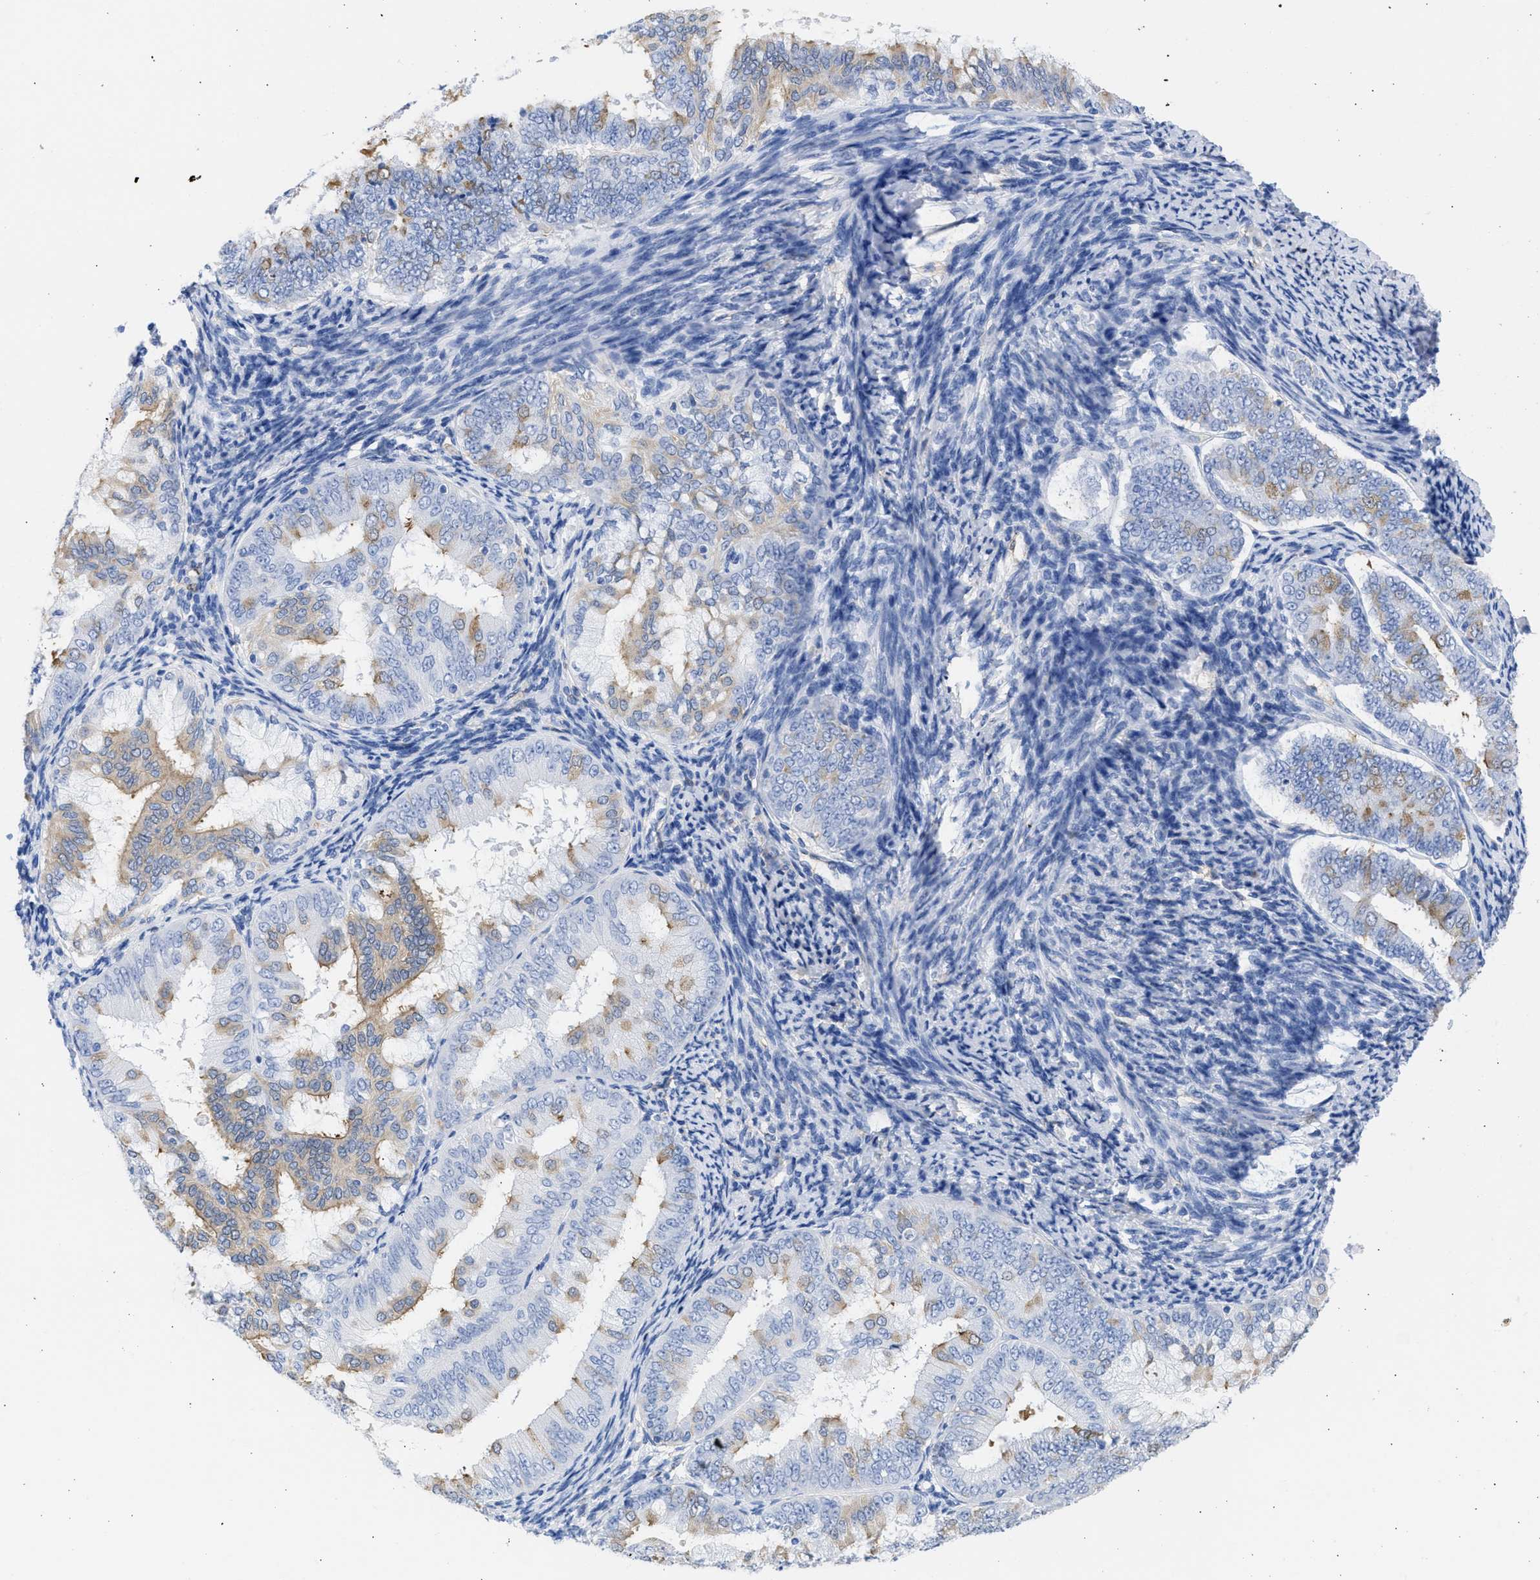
{"staining": {"intensity": "moderate", "quantity": "<25%", "location": "cytoplasmic/membranous"}, "tissue": "endometrial cancer", "cell_type": "Tumor cells", "image_type": "cancer", "snomed": [{"axis": "morphology", "description": "Adenocarcinoma, NOS"}, {"axis": "topography", "description": "Endometrium"}], "caption": "An image showing moderate cytoplasmic/membranous expression in approximately <25% of tumor cells in endometrial cancer (adenocarcinoma), as visualized by brown immunohistochemical staining.", "gene": "RSPH1", "patient": {"sex": "female", "age": 63}}